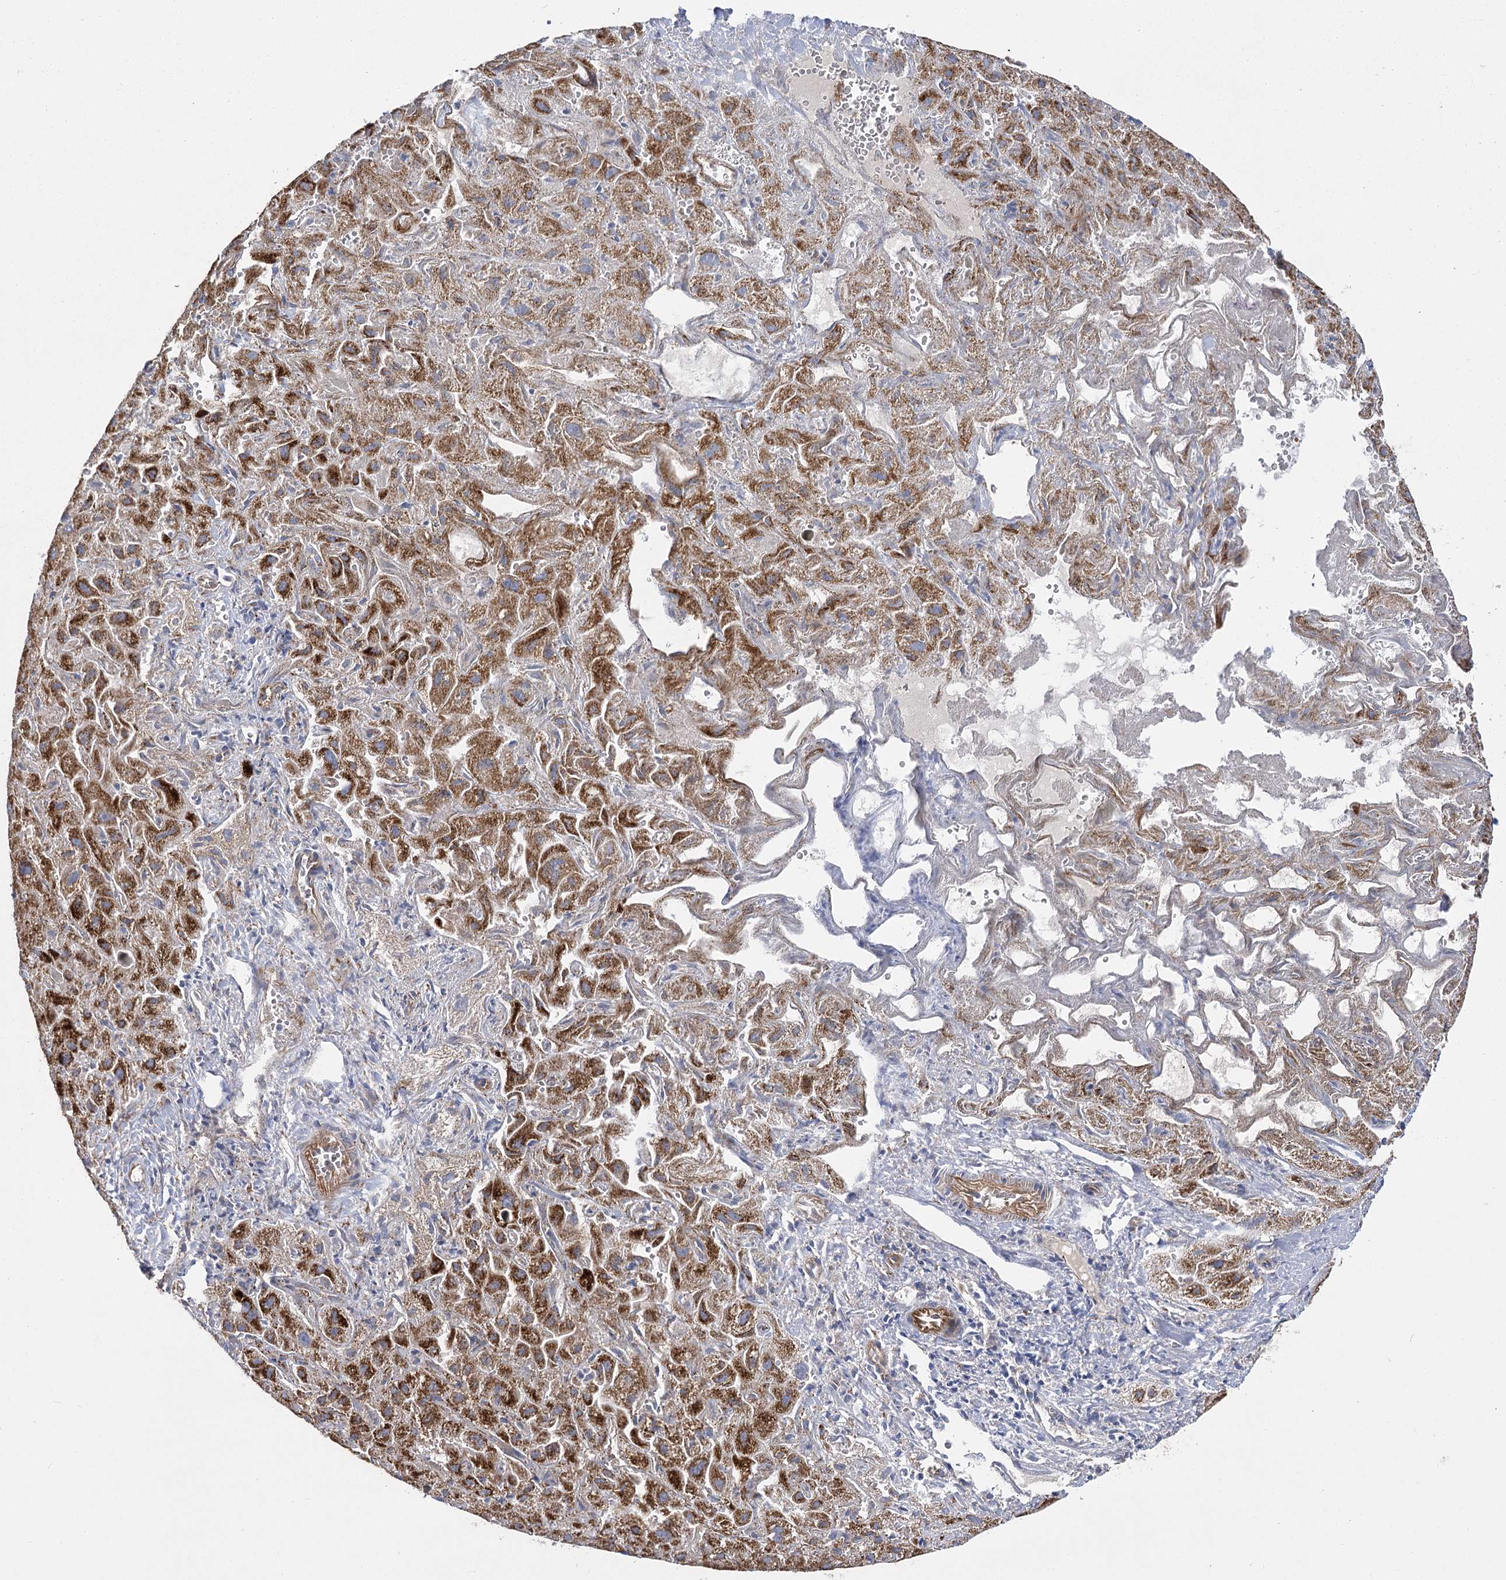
{"staining": {"intensity": "moderate", "quantity": ">75%", "location": "cytoplasmic/membranous"}, "tissue": "liver cancer", "cell_type": "Tumor cells", "image_type": "cancer", "snomed": [{"axis": "morphology", "description": "Cholangiocarcinoma"}, {"axis": "topography", "description": "Liver"}], "caption": "Cholangiocarcinoma (liver) tissue demonstrates moderate cytoplasmic/membranous positivity in approximately >75% of tumor cells, visualized by immunohistochemistry.", "gene": "RMDN2", "patient": {"sex": "female", "age": 52}}